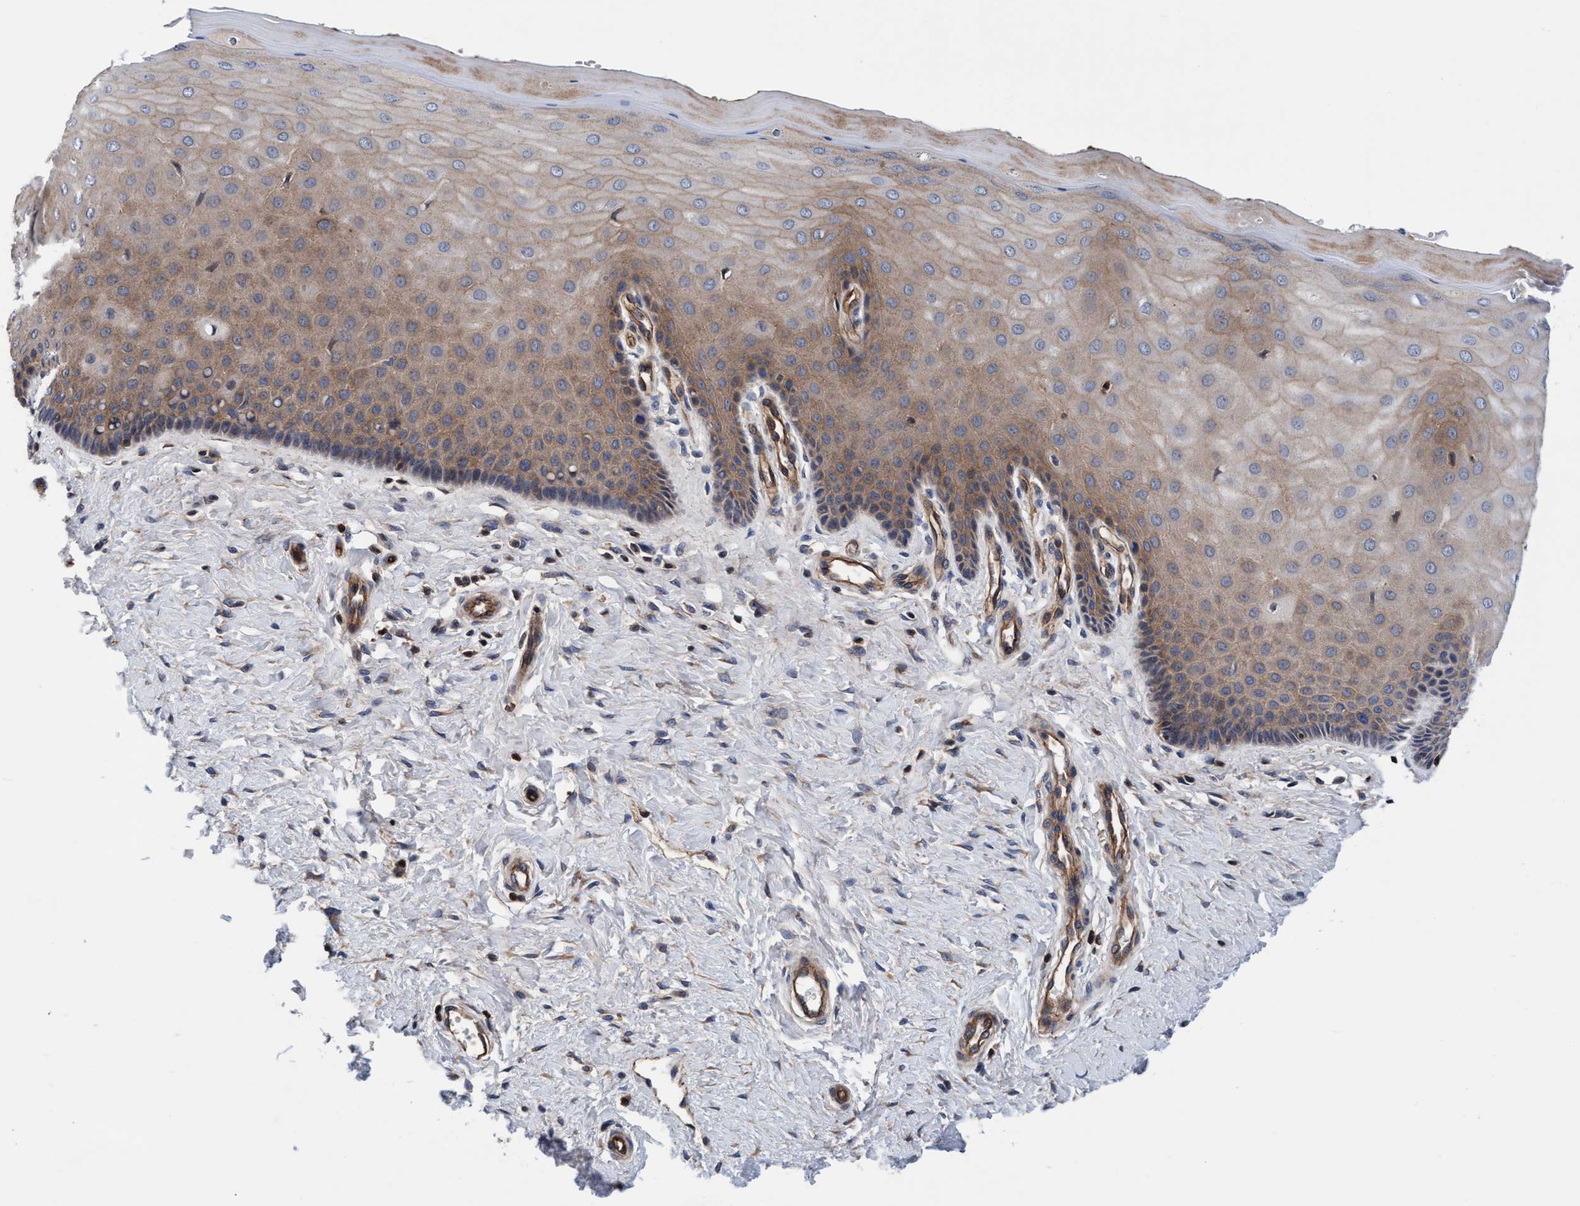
{"staining": {"intensity": "strong", "quantity": "25%-75%", "location": "cytoplasmic/membranous"}, "tissue": "cervix", "cell_type": "Glandular cells", "image_type": "normal", "snomed": [{"axis": "morphology", "description": "Normal tissue, NOS"}, {"axis": "topography", "description": "Cervix"}], "caption": "IHC micrograph of normal cervix: human cervix stained using immunohistochemistry demonstrates high levels of strong protein expression localized specifically in the cytoplasmic/membranous of glandular cells, appearing as a cytoplasmic/membranous brown color.", "gene": "MCM3AP", "patient": {"sex": "female", "age": 55}}